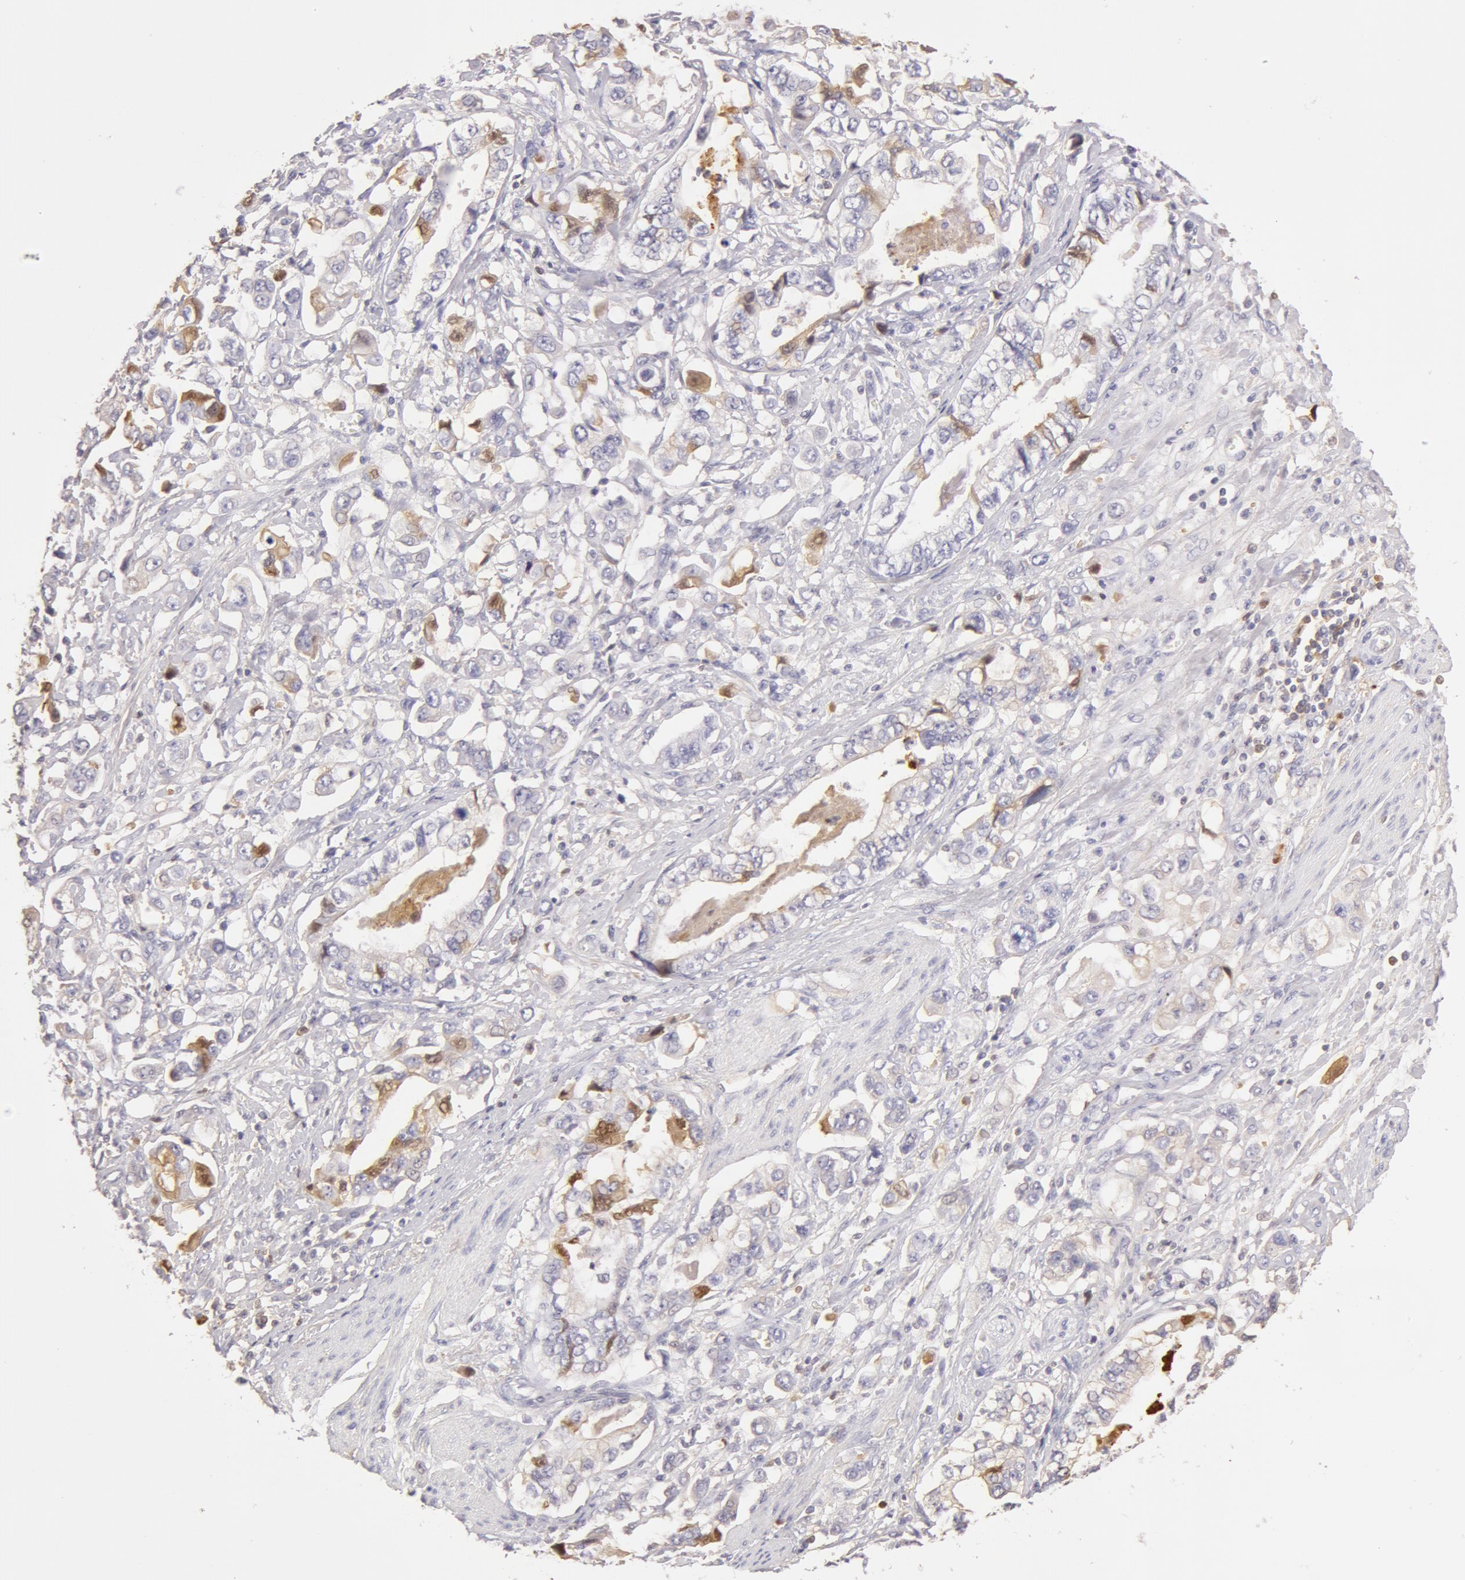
{"staining": {"intensity": "weak", "quantity": "<25%", "location": "nuclear"}, "tissue": "stomach cancer", "cell_type": "Tumor cells", "image_type": "cancer", "snomed": [{"axis": "morphology", "description": "Adenocarcinoma, NOS"}, {"axis": "topography", "description": "Pancreas"}, {"axis": "topography", "description": "Stomach, upper"}], "caption": "A histopathology image of human stomach cancer is negative for staining in tumor cells. The staining is performed using DAB brown chromogen with nuclei counter-stained in using hematoxylin.", "gene": "AHSG", "patient": {"sex": "male", "age": 77}}